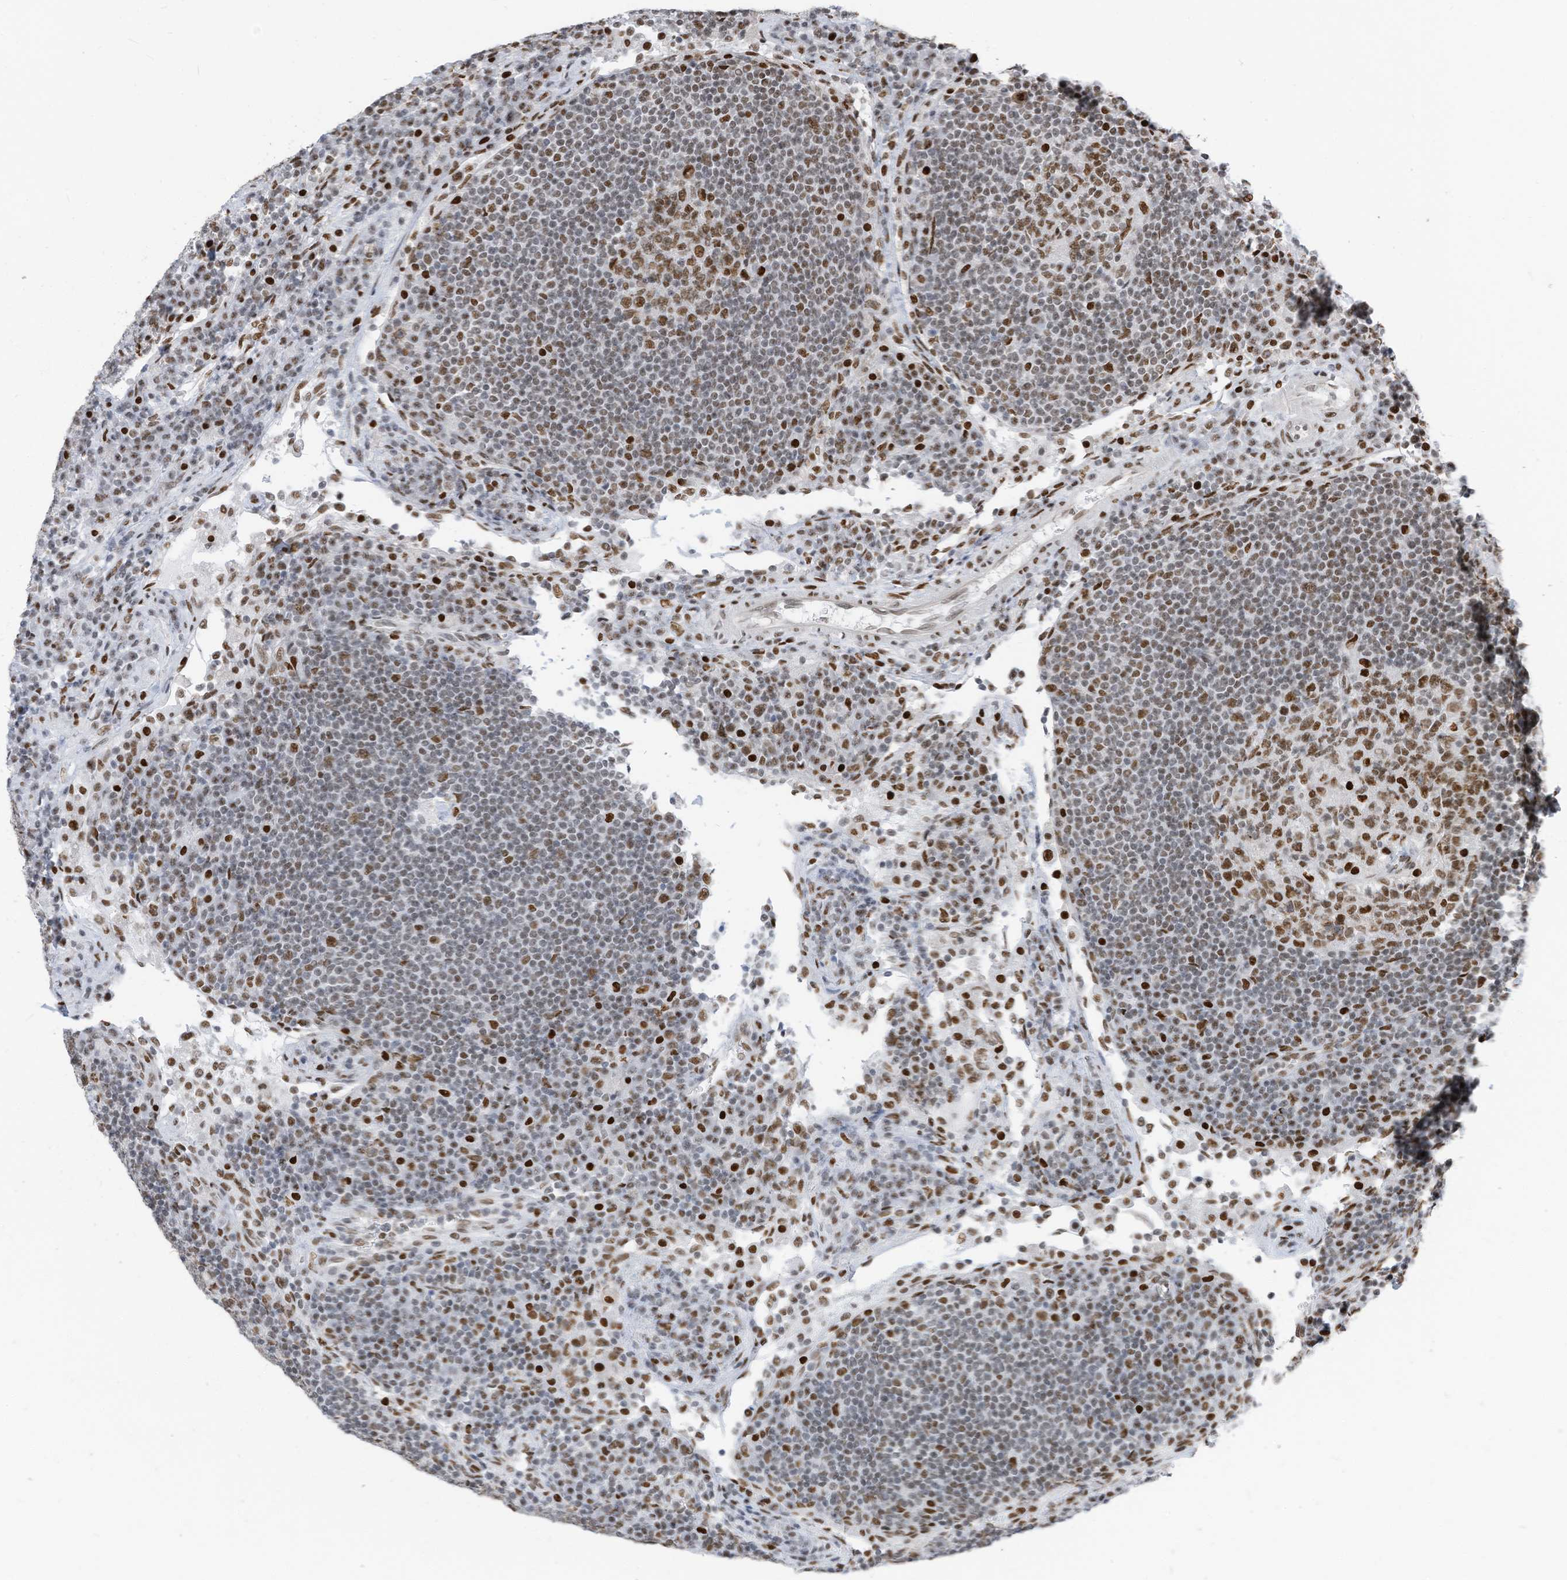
{"staining": {"intensity": "moderate", "quantity": ">75%", "location": "nuclear"}, "tissue": "lymph node", "cell_type": "Germinal center cells", "image_type": "normal", "snomed": [{"axis": "morphology", "description": "Normal tissue, NOS"}, {"axis": "topography", "description": "Lymph node"}], "caption": "This histopathology image displays immunohistochemistry staining of normal lymph node, with medium moderate nuclear expression in about >75% of germinal center cells.", "gene": "KHSRP", "patient": {"sex": "female", "age": 53}}